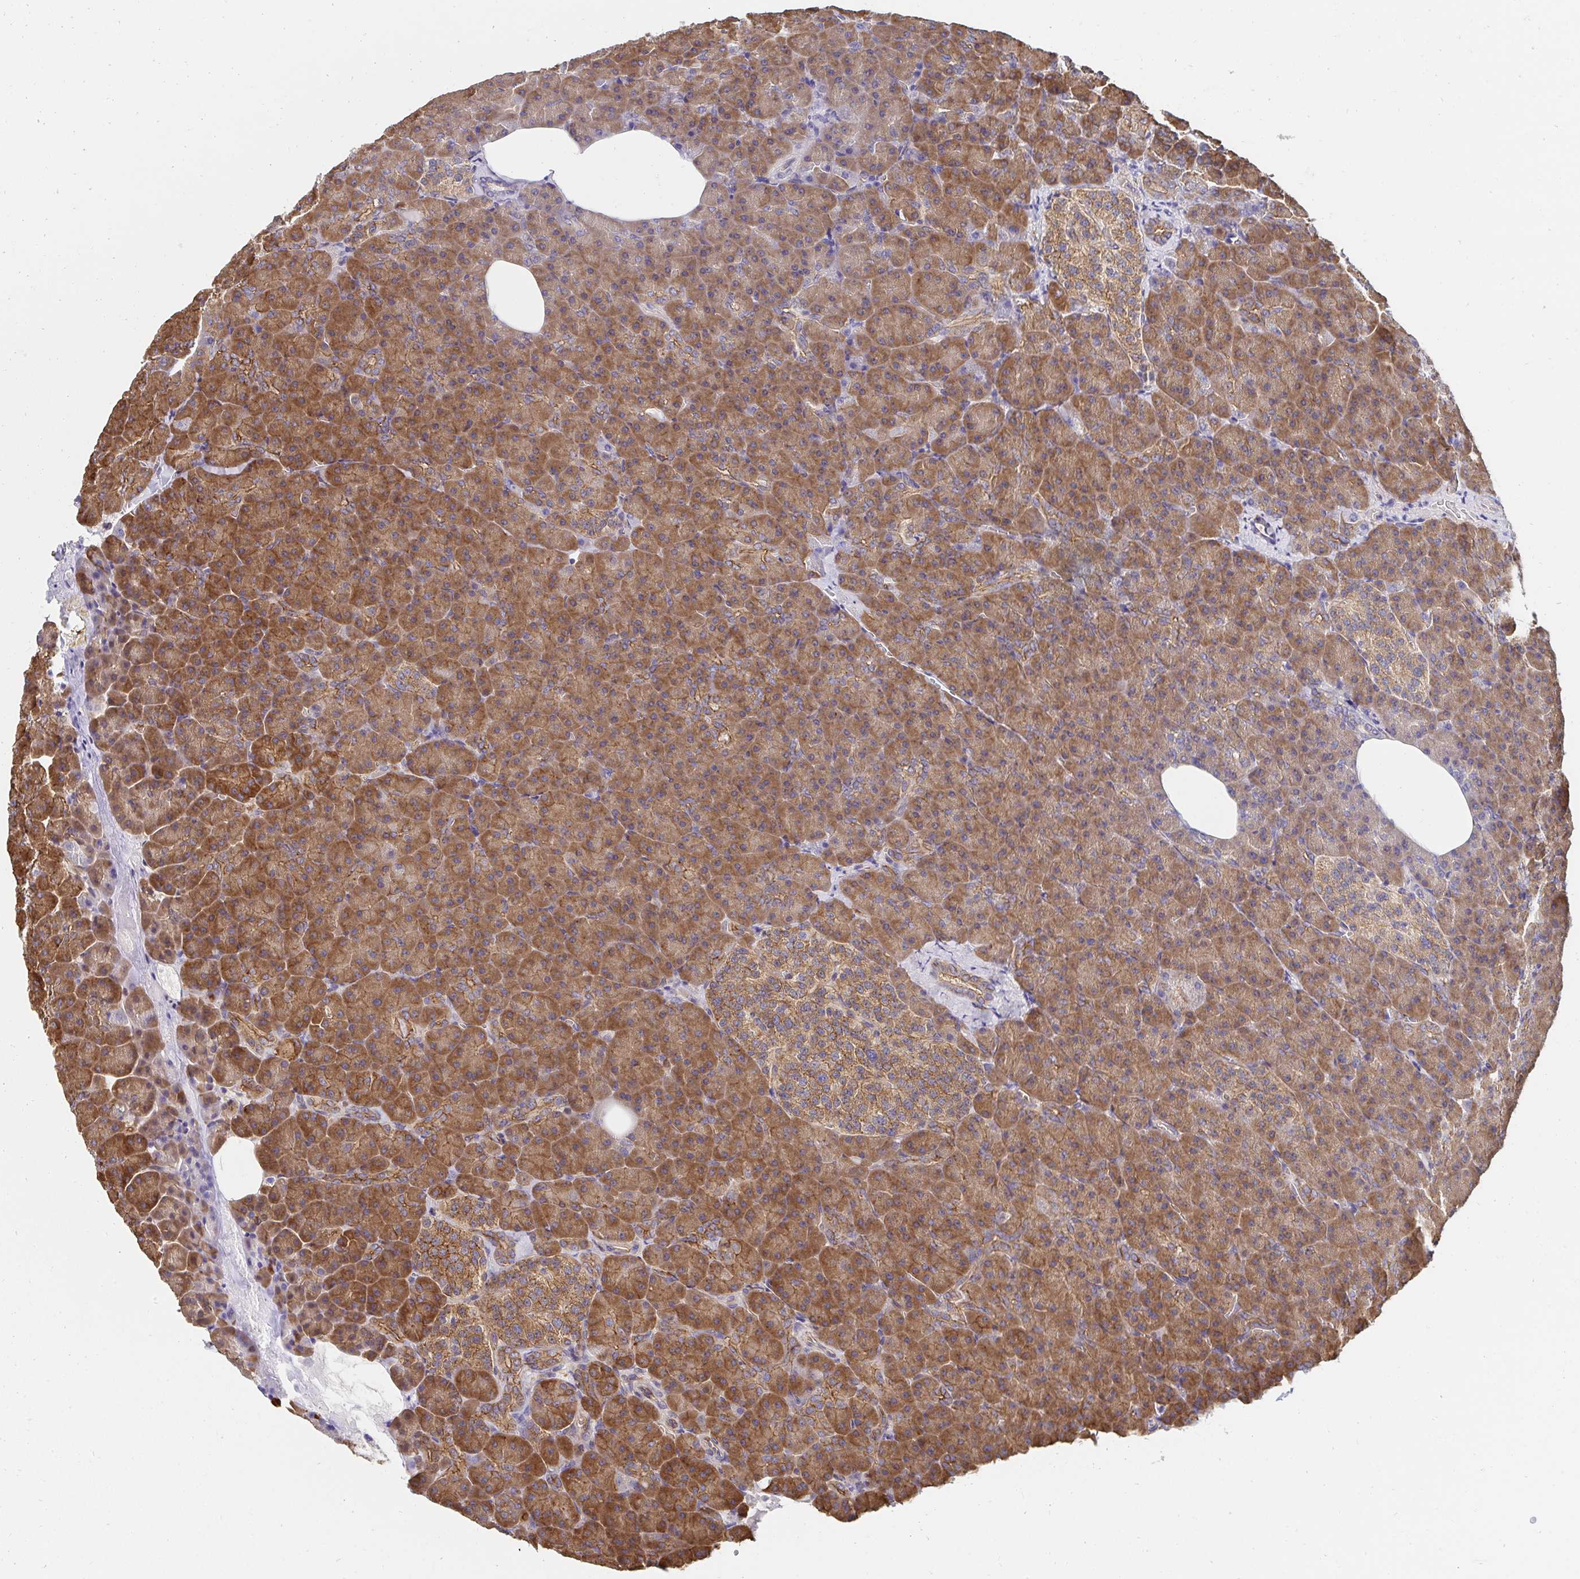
{"staining": {"intensity": "moderate", "quantity": ">75%", "location": "cytoplasmic/membranous"}, "tissue": "pancreas", "cell_type": "Exocrine glandular cells", "image_type": "normal", "snomed": [{"axis": "morphology", "description": "Normal tissue, NOS"}, {"axis": "topography", "description": "Pancreas"}], "caption": "Brown immunohistochemical staining in unremarkable human pancreas shows moderate cytoplasmic/membranous positivity in approximately >75% of exocrine glandular cells.", "gene": "CTTN", "patient": {"sex": "female", "age": 74}}